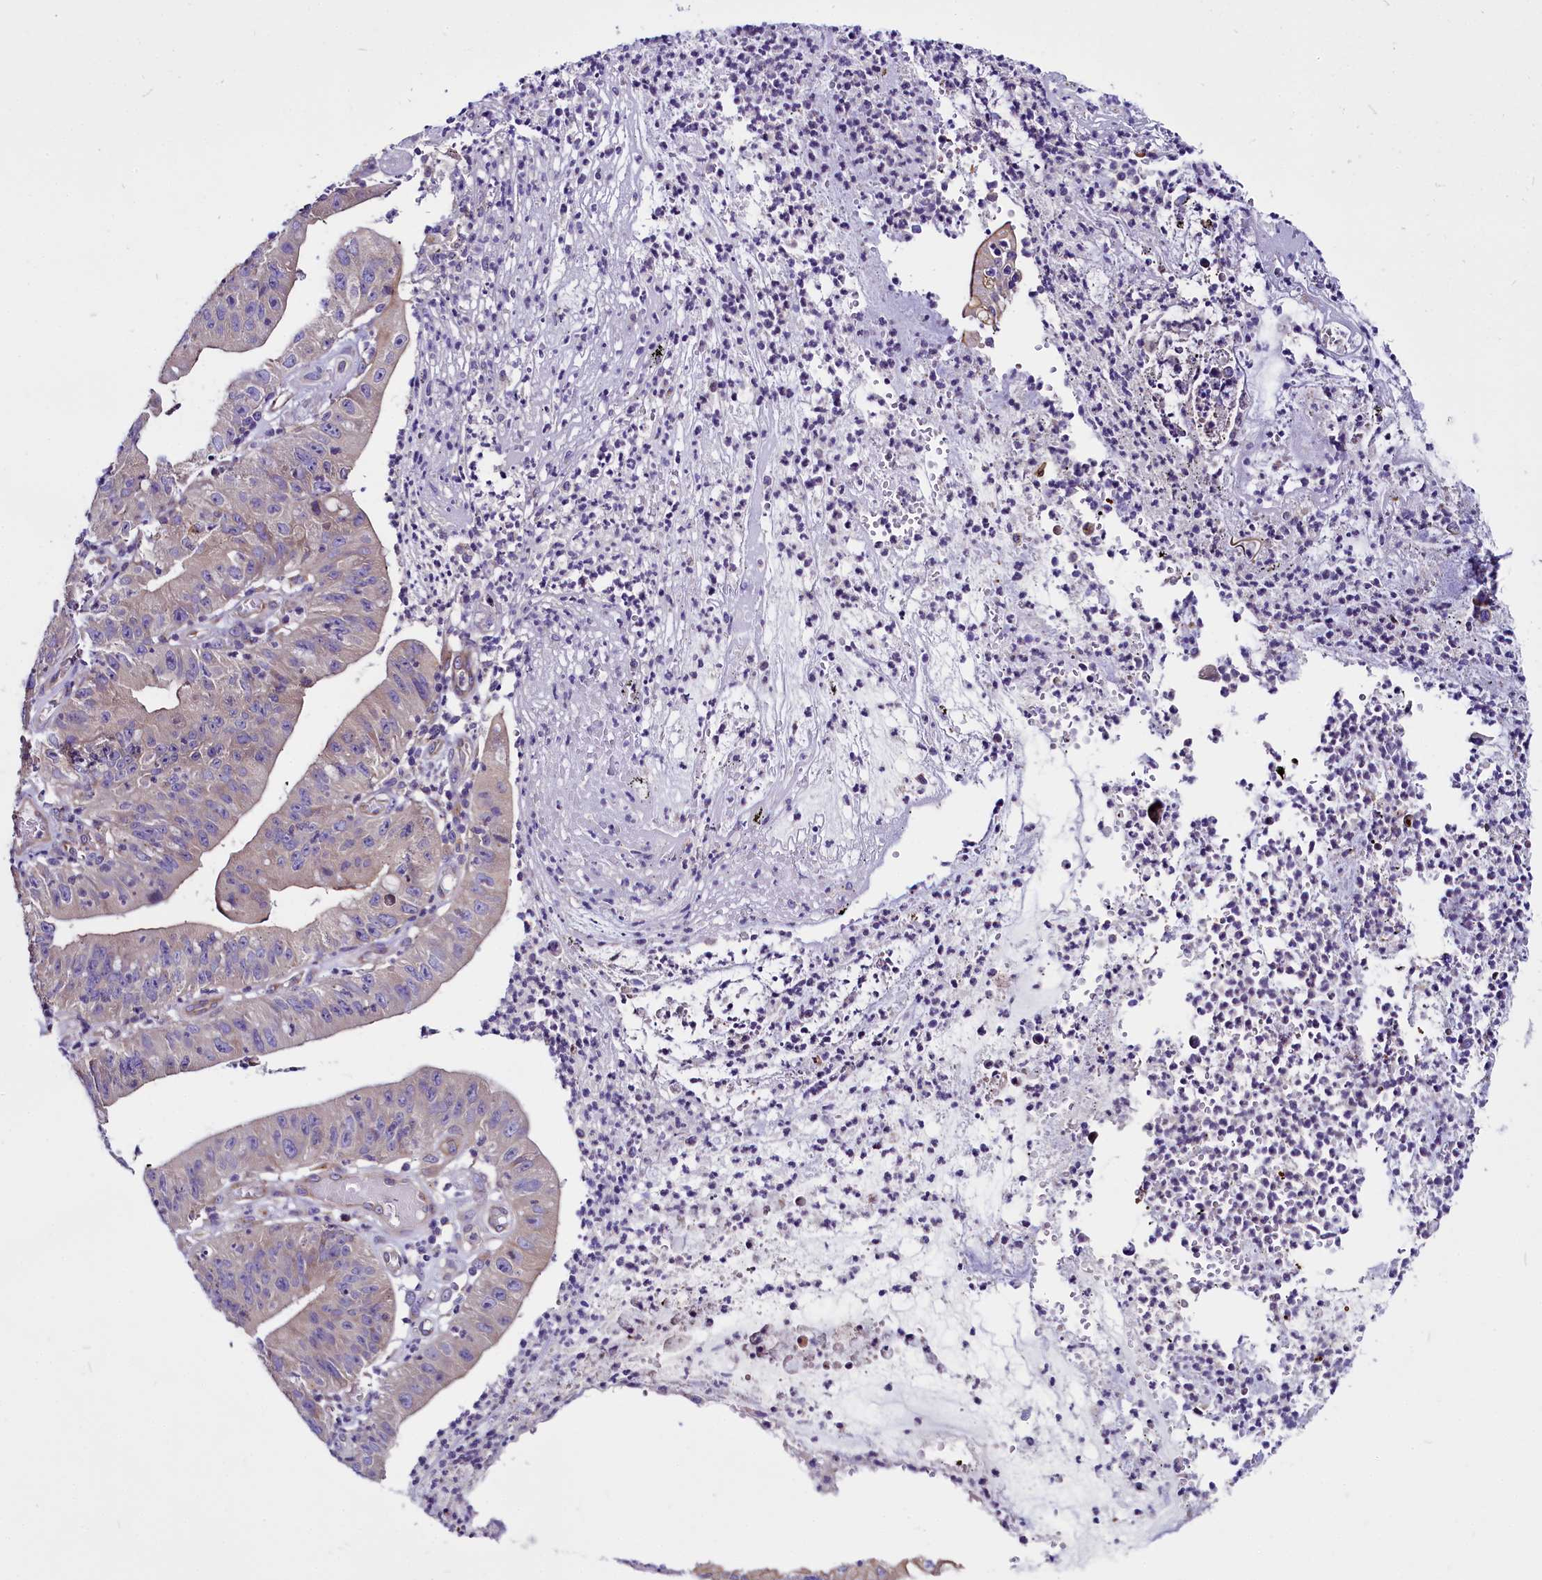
{"staining": {"intensity": "negative", "quantity": "none", "location": "none"}, "tissue": "stomach cancer", "cell_type": "Tumor cells", "image_type": "cancer", "snomed": [{"axis": "morphology", "description": "Adenocarcinoma, NOS"}, {"axis": "topography", "description": "Stomach"}], "caption": "Tumor cells show no significant staining in stomach adenocarcinoma.", "gene": "CEP170", "patient": {"sex": "male", "age": 59}}